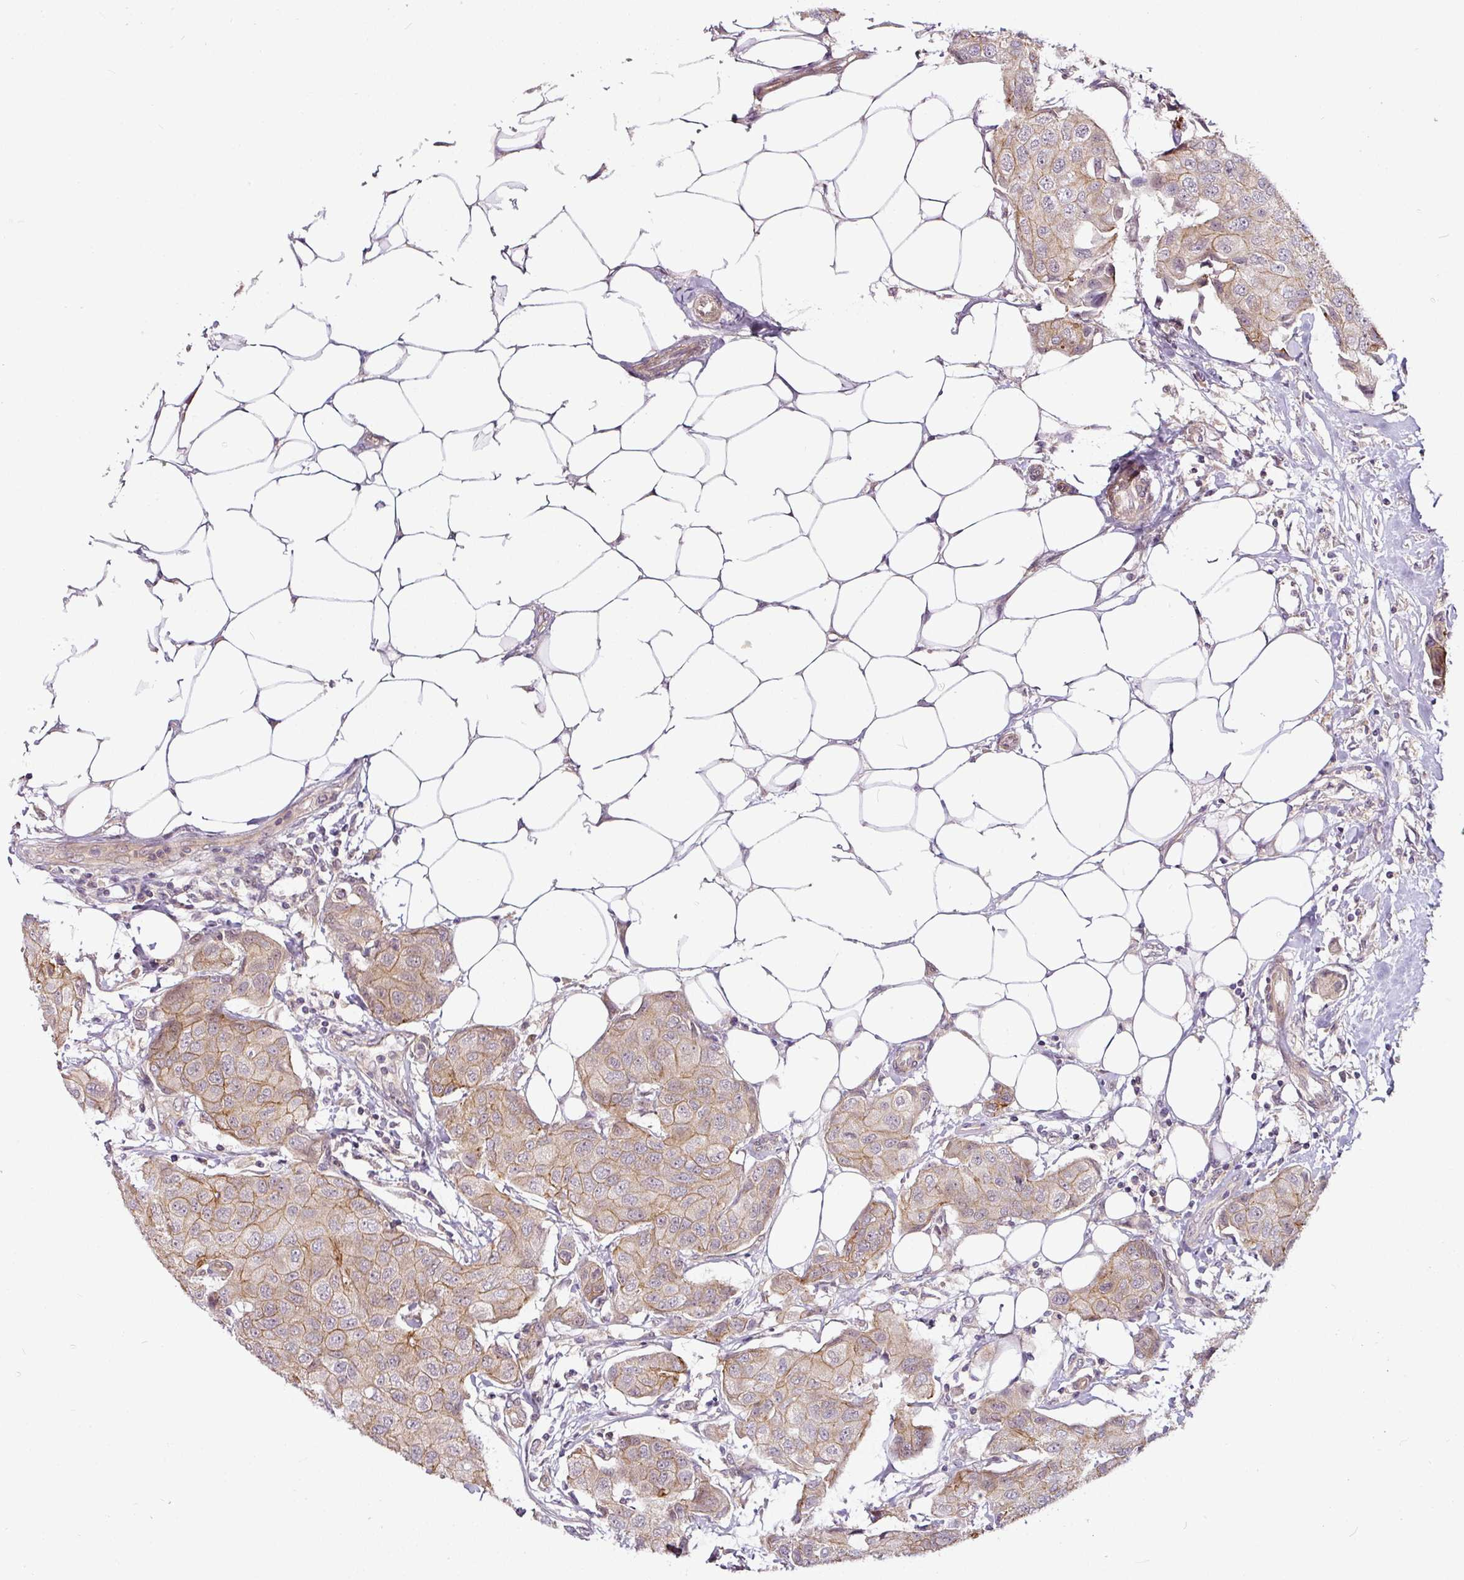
{"staining": {"intensity": "weak", "quantity": ">75%", "location": "cytoplasmic/membranous"}, "tissue": "breast cancer", "cell_type": "Tumor cells", "image_type": "cancer", "snomed": [{"axis": "morphology", "description": "Duct carcinoma"}, {"axis": "topography", "description": "Breast"}, {"axis": "topography", "description": "Lymph node"}], "caption": "Intraductal carcinoma (breast) stained with immunohistochemistry displays weak cytoplasmic/membranous positivity in approximately >75% of tumor cells.", "gene": "DCAF13", "patient": {"sex": "female", "age": 80}}